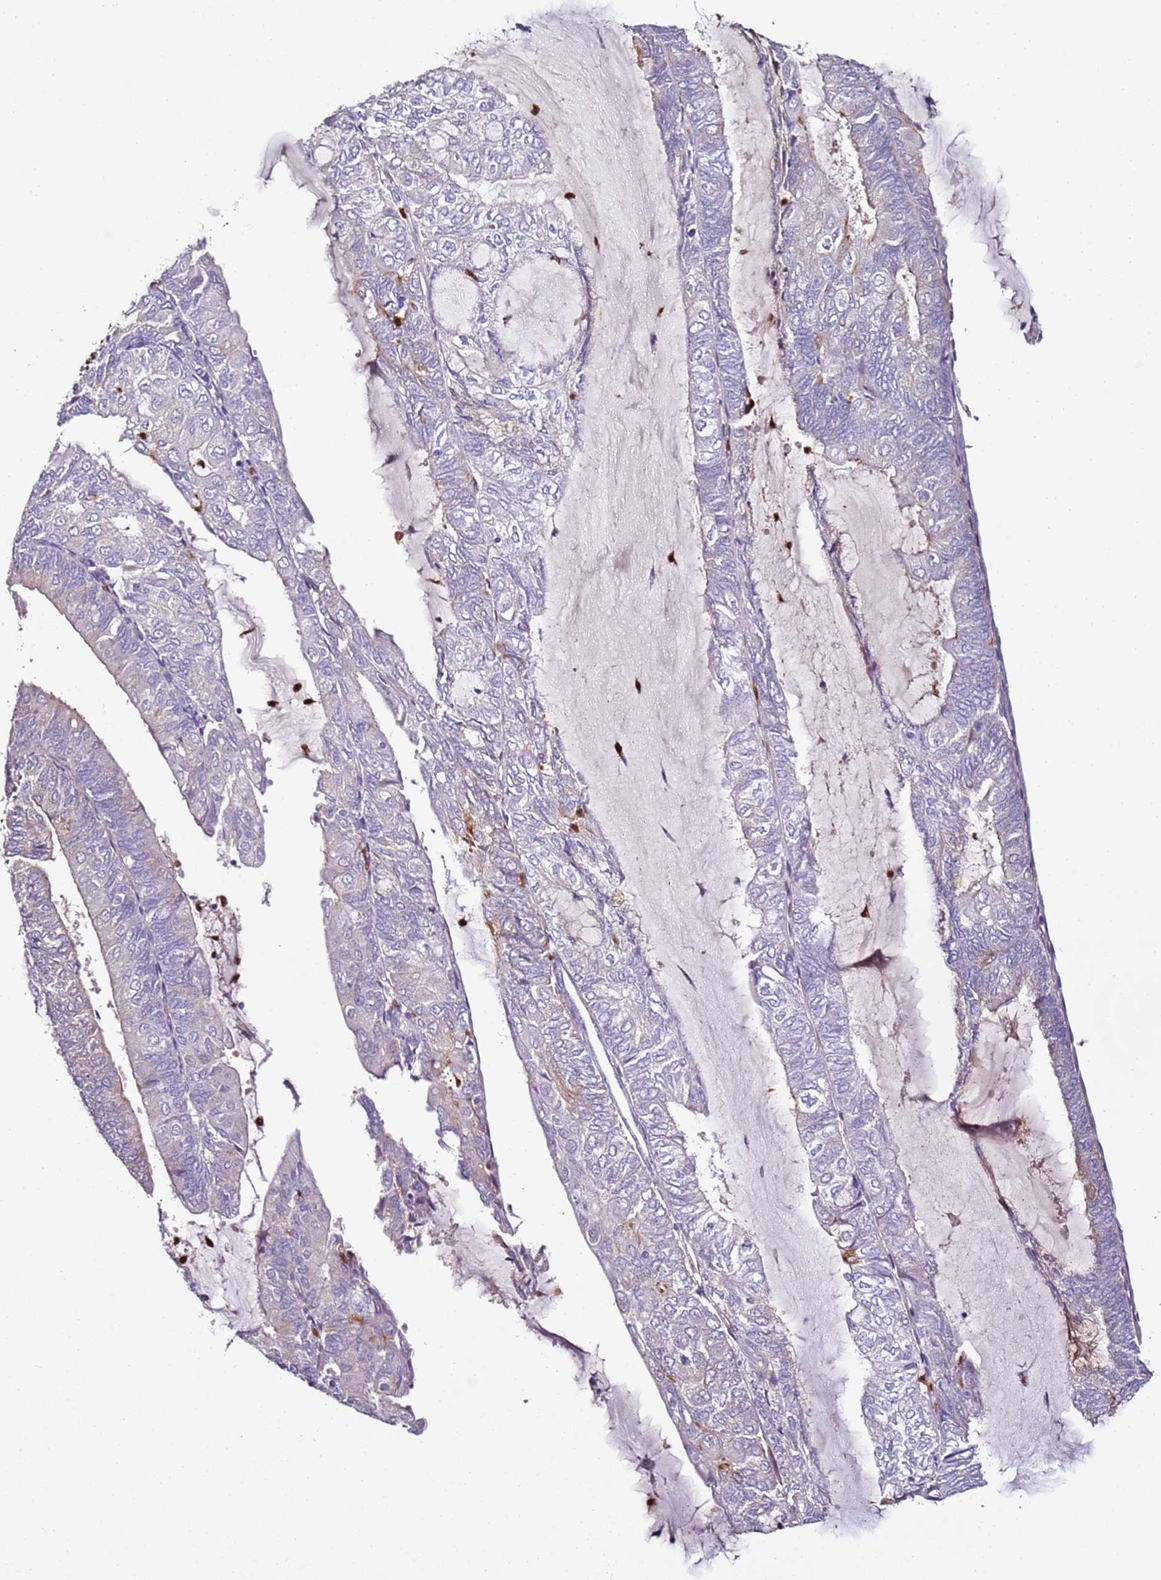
{"staining": {"intensity": "negative", "quantity": "none", "location": "none"}, "tissue": "endometrial cancer", "cell_type": "Tumor cells", "image_type": "cancer", "snomed": [{"axis": "morphology", "description": "Adenocarcinoma, NOS"}, {"axis": "topography", "description": "Endometrium"}], "caption": "Endometrial cancer was stained to show a protein in brown. There is no significant expression in tumor cells.", "gene": "FAM174C", "patient": {"sex": "female", "age": 81}}